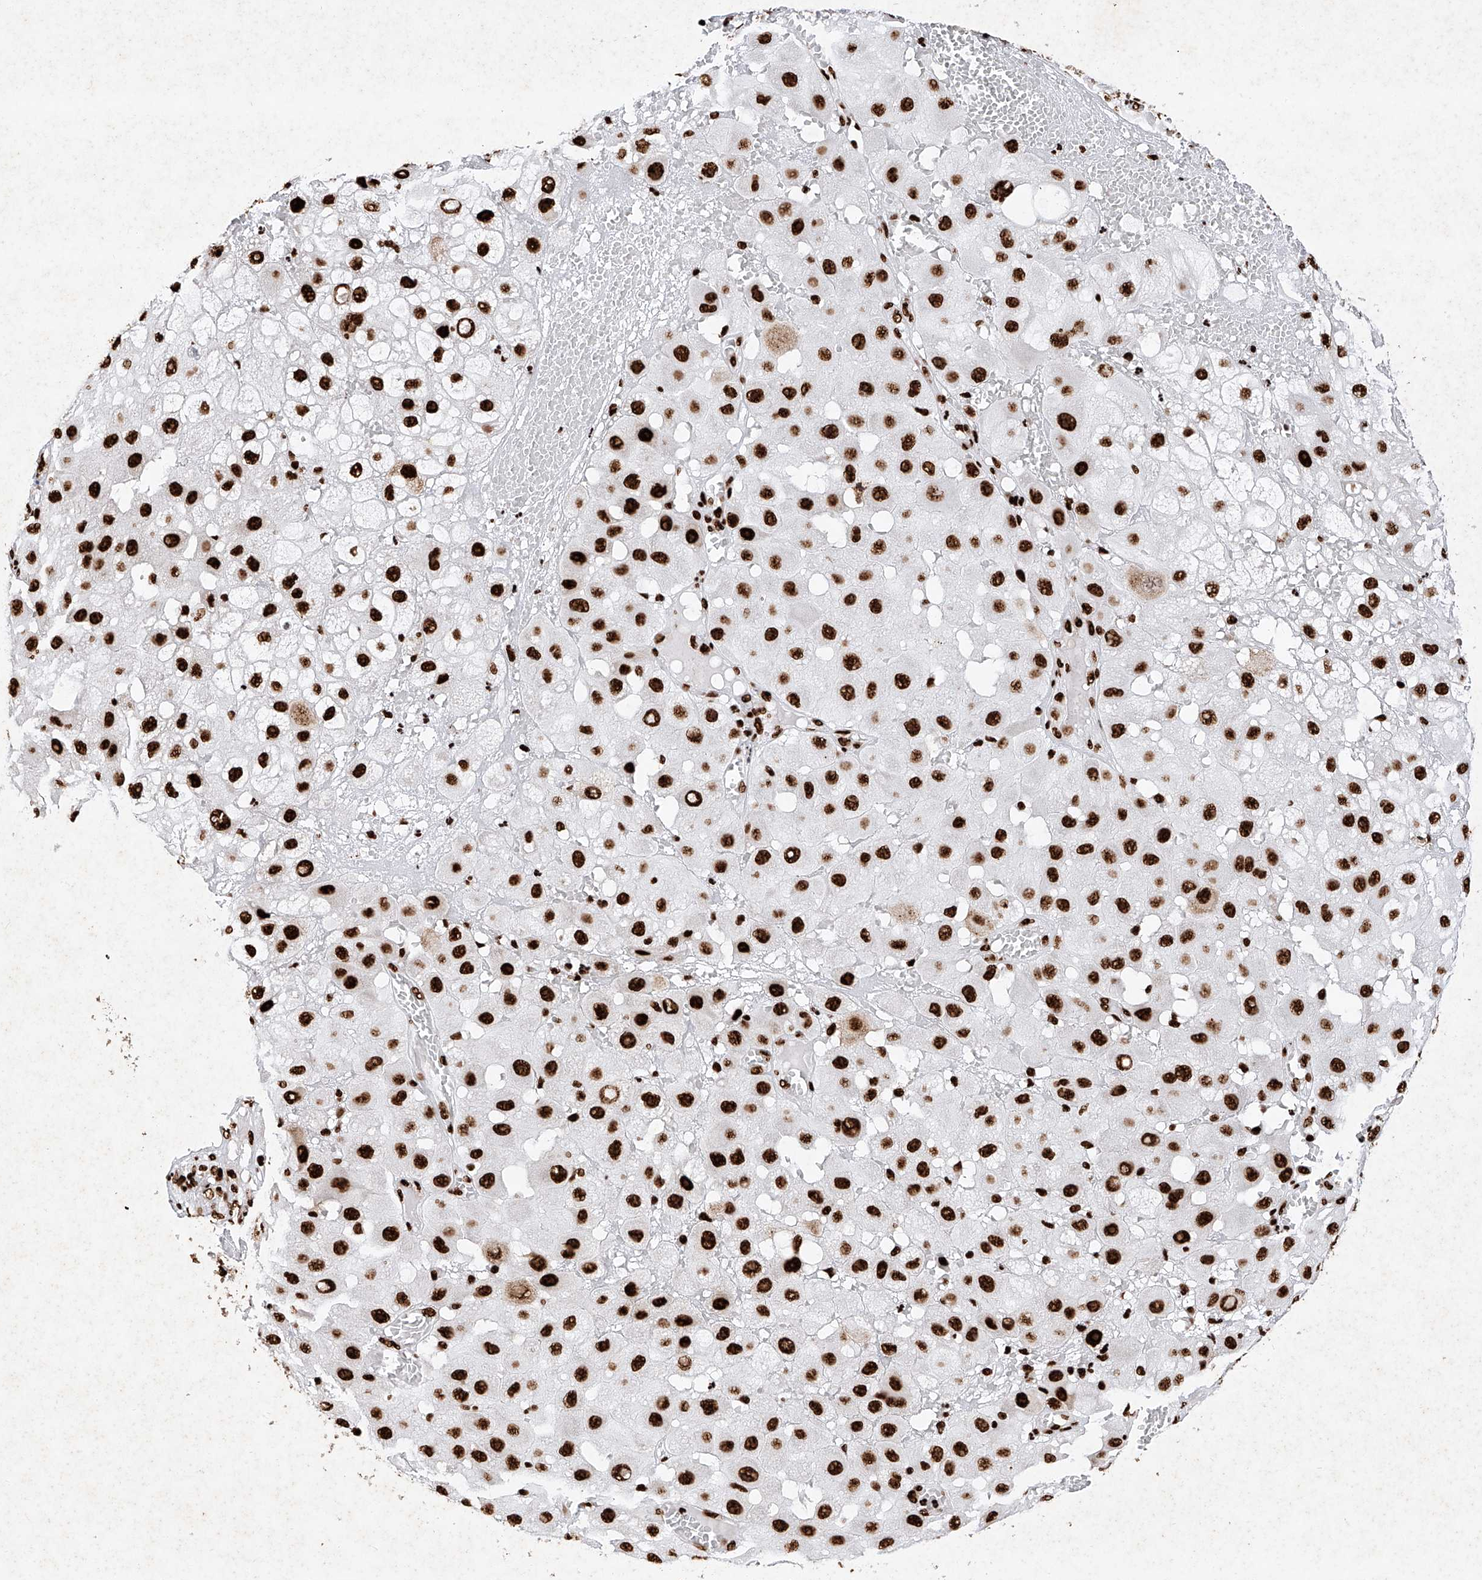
{"staining": {"intensity": "strong", "quantity": ">75%", "location": "nuclear"}, "tissue": "melanoma", "cell_type": "Tumor cells", "image_type": "cancer", "snomed": [{"axis": "morphology", "description": "Malignant melanoma, NOS"}, {"axis": "topography", "description": "Skin"}], "caption": "Protein analysis of melanoma tissue demonstrates strong nuclear expression in about >75% of tumor cells.", "gene": "SRSF6", "patient": {"sex": "female", "age": 81}}